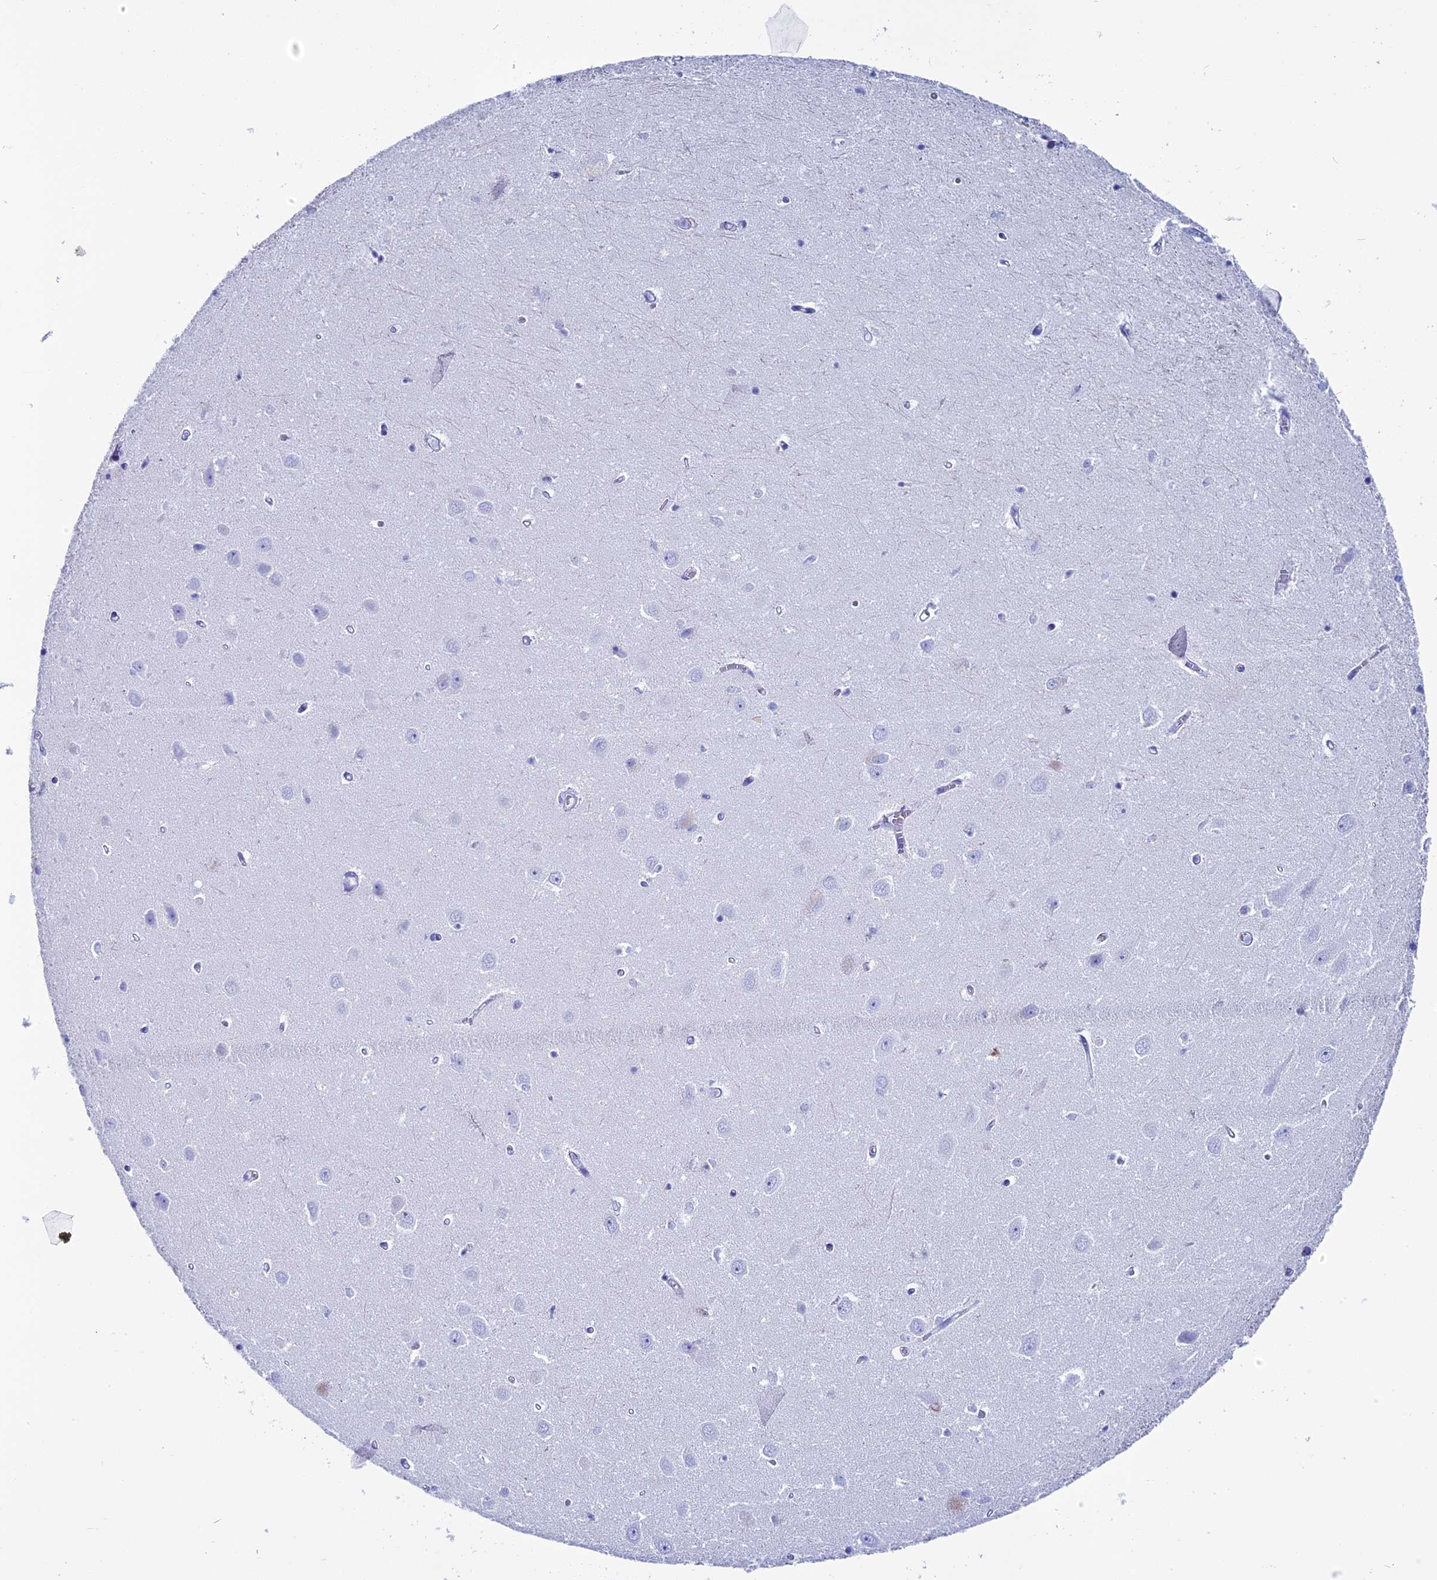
{"staining": {"intensity": "negative", "quantity": "none", "location": "none"}, "tissue": "hippocampus", "cell_type": "Glial cells", "image_type": "normal", "snomed": [{"axis": "morphology", "description": "Normal tissue, NOS"}, {"axis": "topography", "description": "Hippocampus"}], "caption": "Immunohistochemistry micrograph of benign hippocampus: human hippocampus stained with DAB displays no significant protein positivity in glial cells.", "gene": "ANKRD29", "patient": {"sex": "female", "age": 64}}